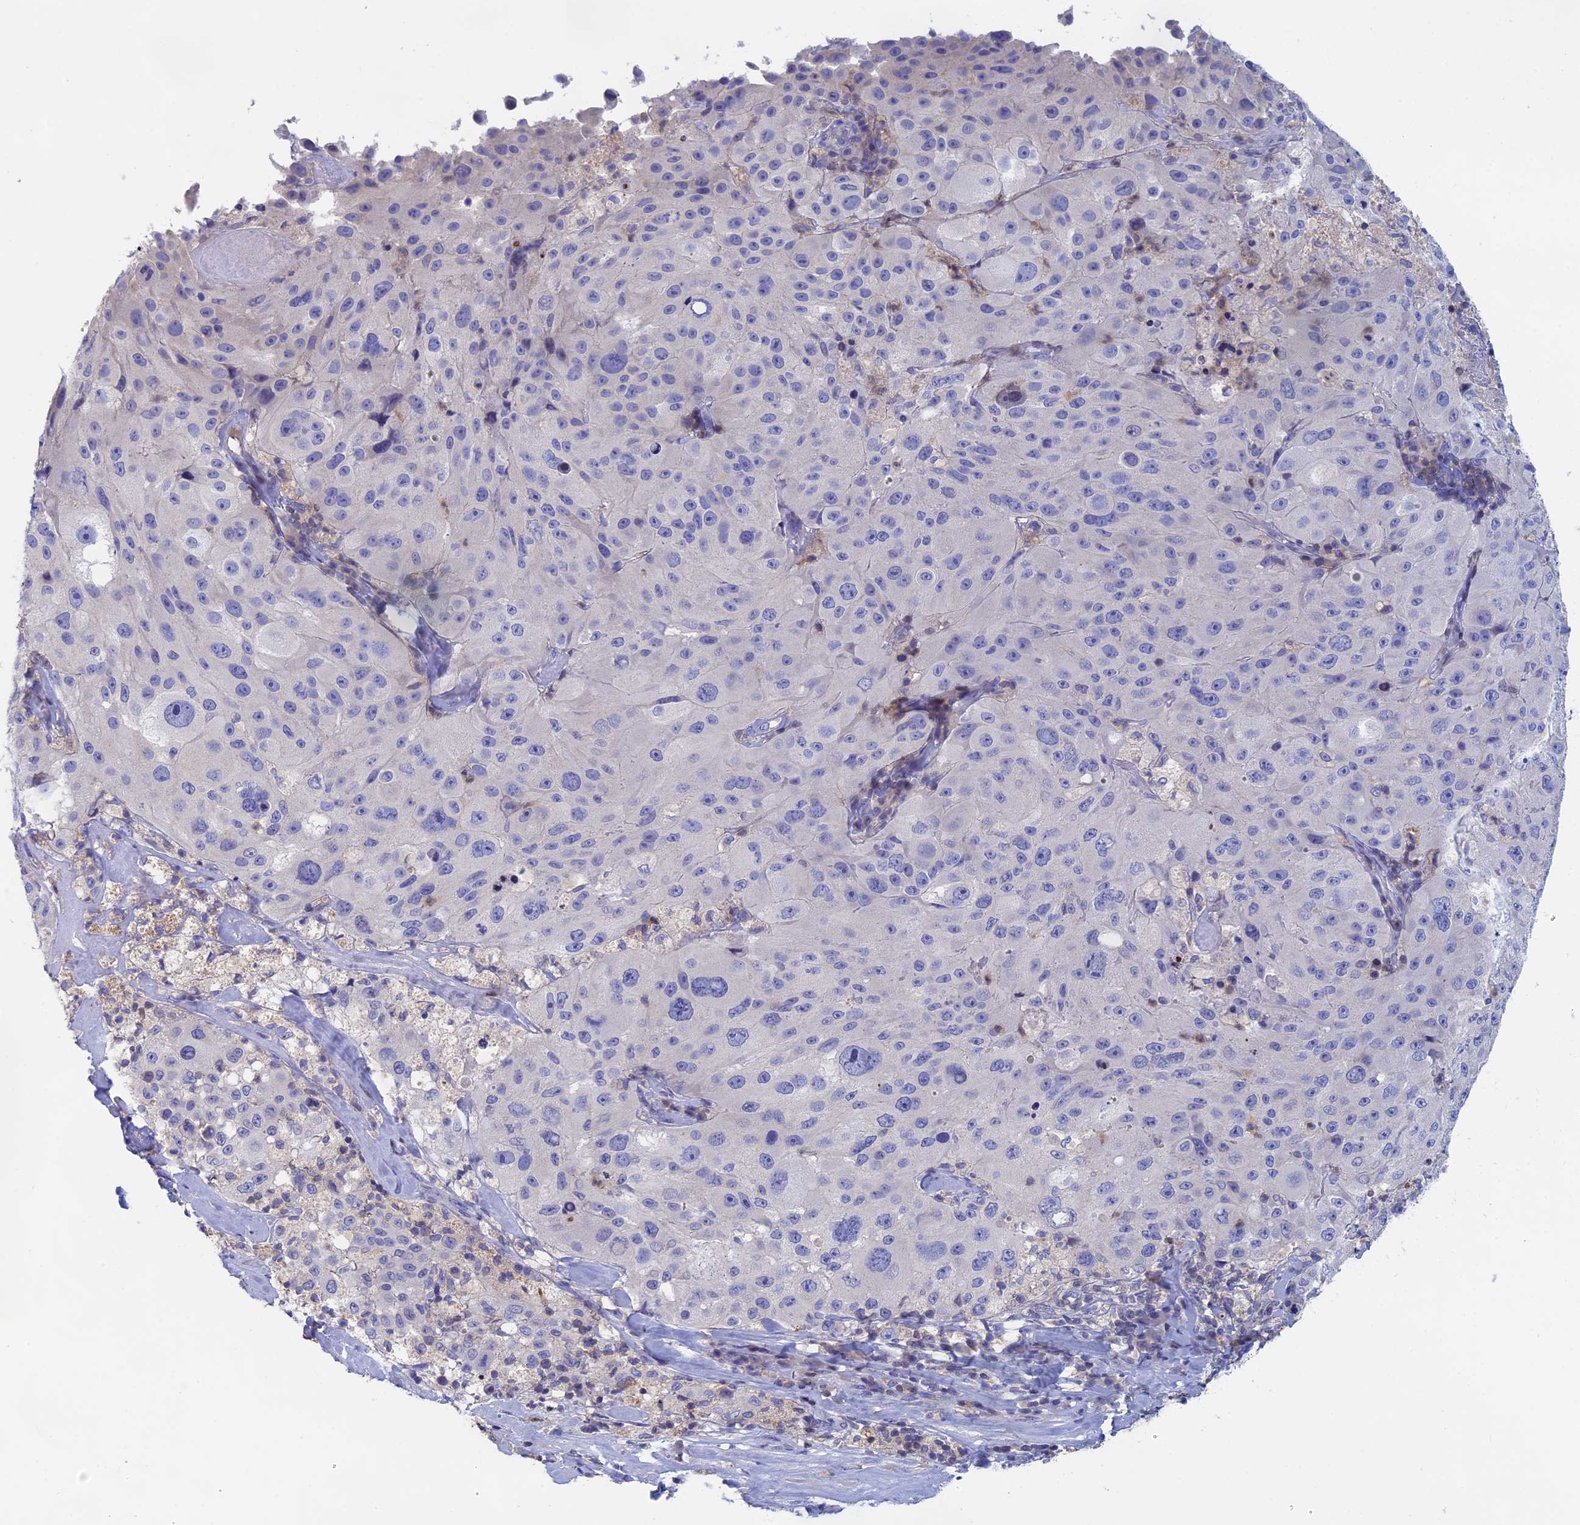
{"staining": {"intensity": "negative", "quantity": "none", "location": "none"}, "tissue": "melanoma", "cell_type": "Tumor cells", "image_type": "cancer", "snomed": [{"axis": "morphology", "description": "Malignant melanoma, Metastatic site"}, {"axis": "topography", "description": "Lymph node"}], "caption": "Immunohistochemistry of human melanoma reveals no positivity in tumor cells.", "gene": "ACP7", "patient": {"sex": "male", "age": 62}}